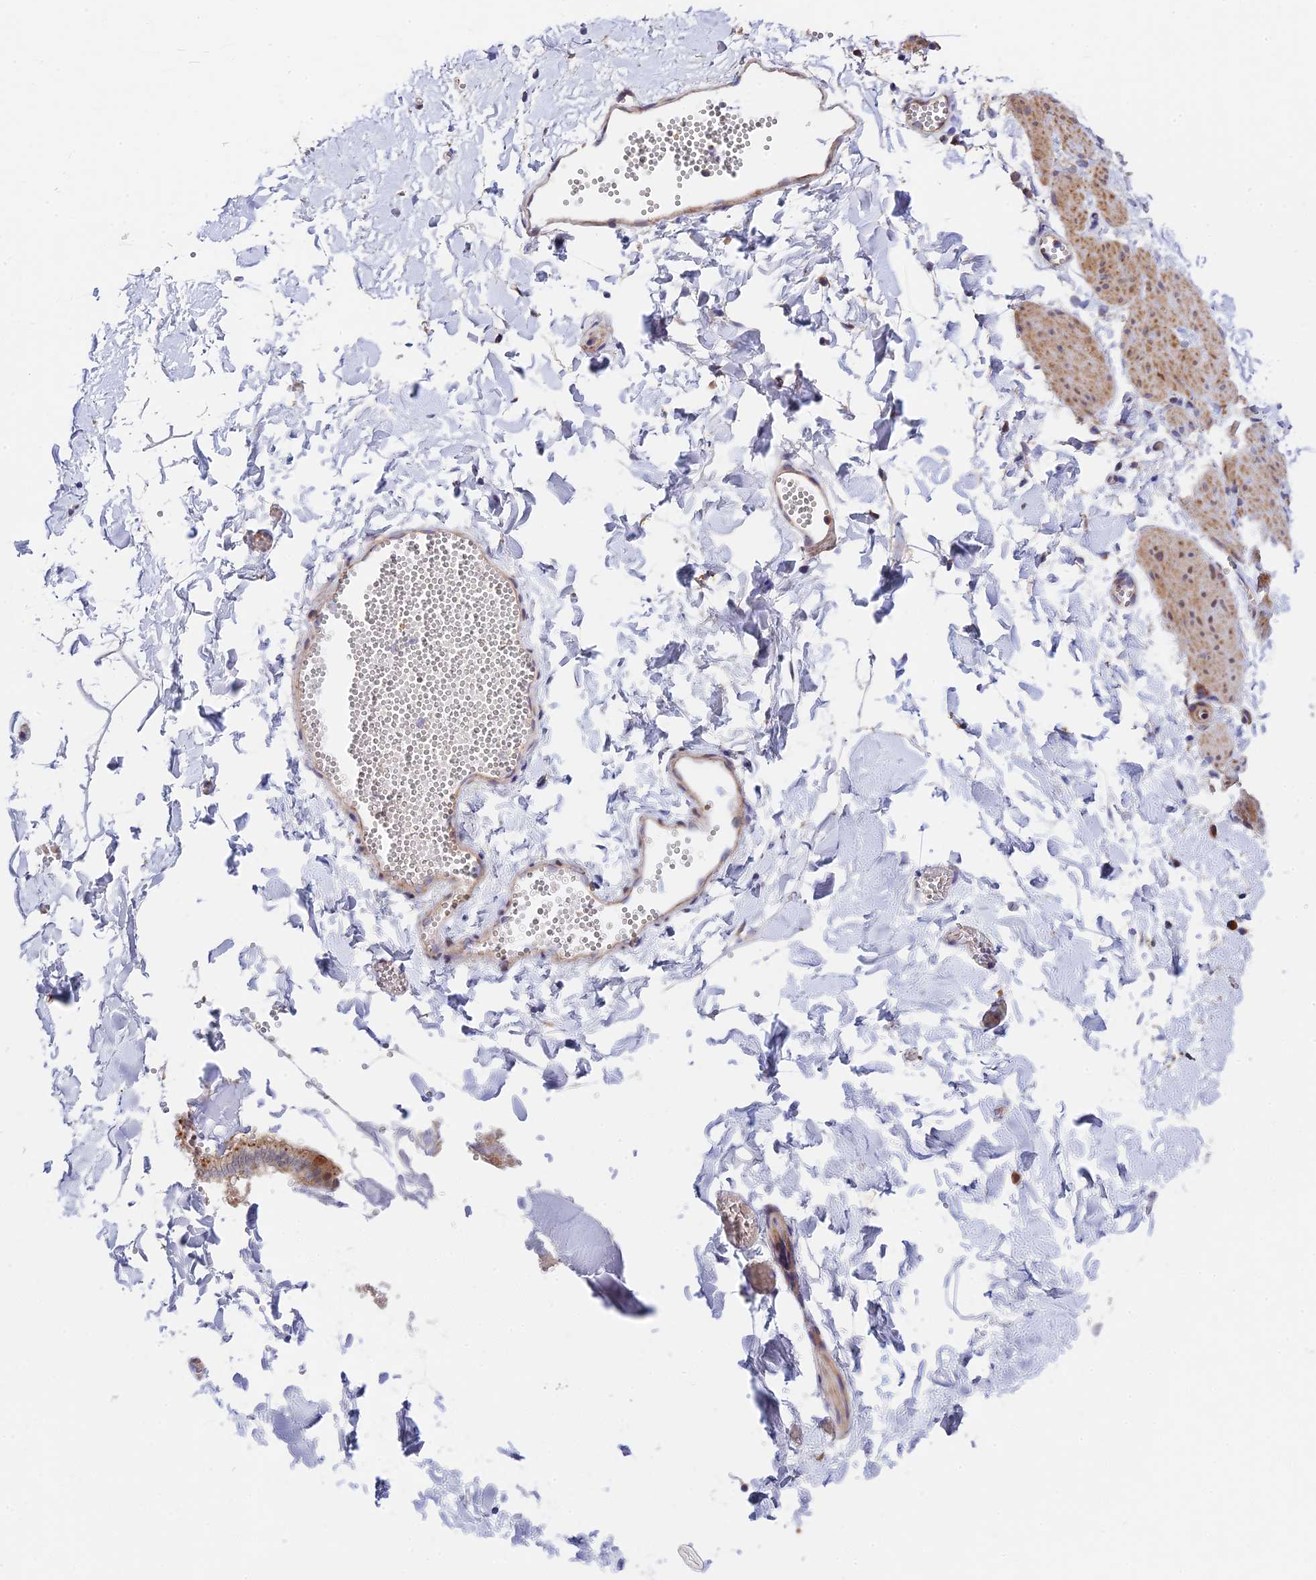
{"staining": {"intensity": "weak", "quantity": ">75%", "location": "cytoplasmic/membranous"}, "tissue": "adipose tissue", "cell_type": "Adipocytes", "image_type": "normal", "snomed": [{"axis": "morphology", "description": "Normal tissue, NOS"}, {"axis": "topography", "description": "Gallbladder"}, {"axis": "topography", "description": "Peripheral nerve tissue"}], "caption": "High-power microscopy captured an immunohistochemistry micrograph of unremarkable adipose tissue, revealing weak cytoplasmic/membranous positivity in about >75% of adipocytes.", "gene": "FUOM", "patient": {"sex": "male", "age": 38}}